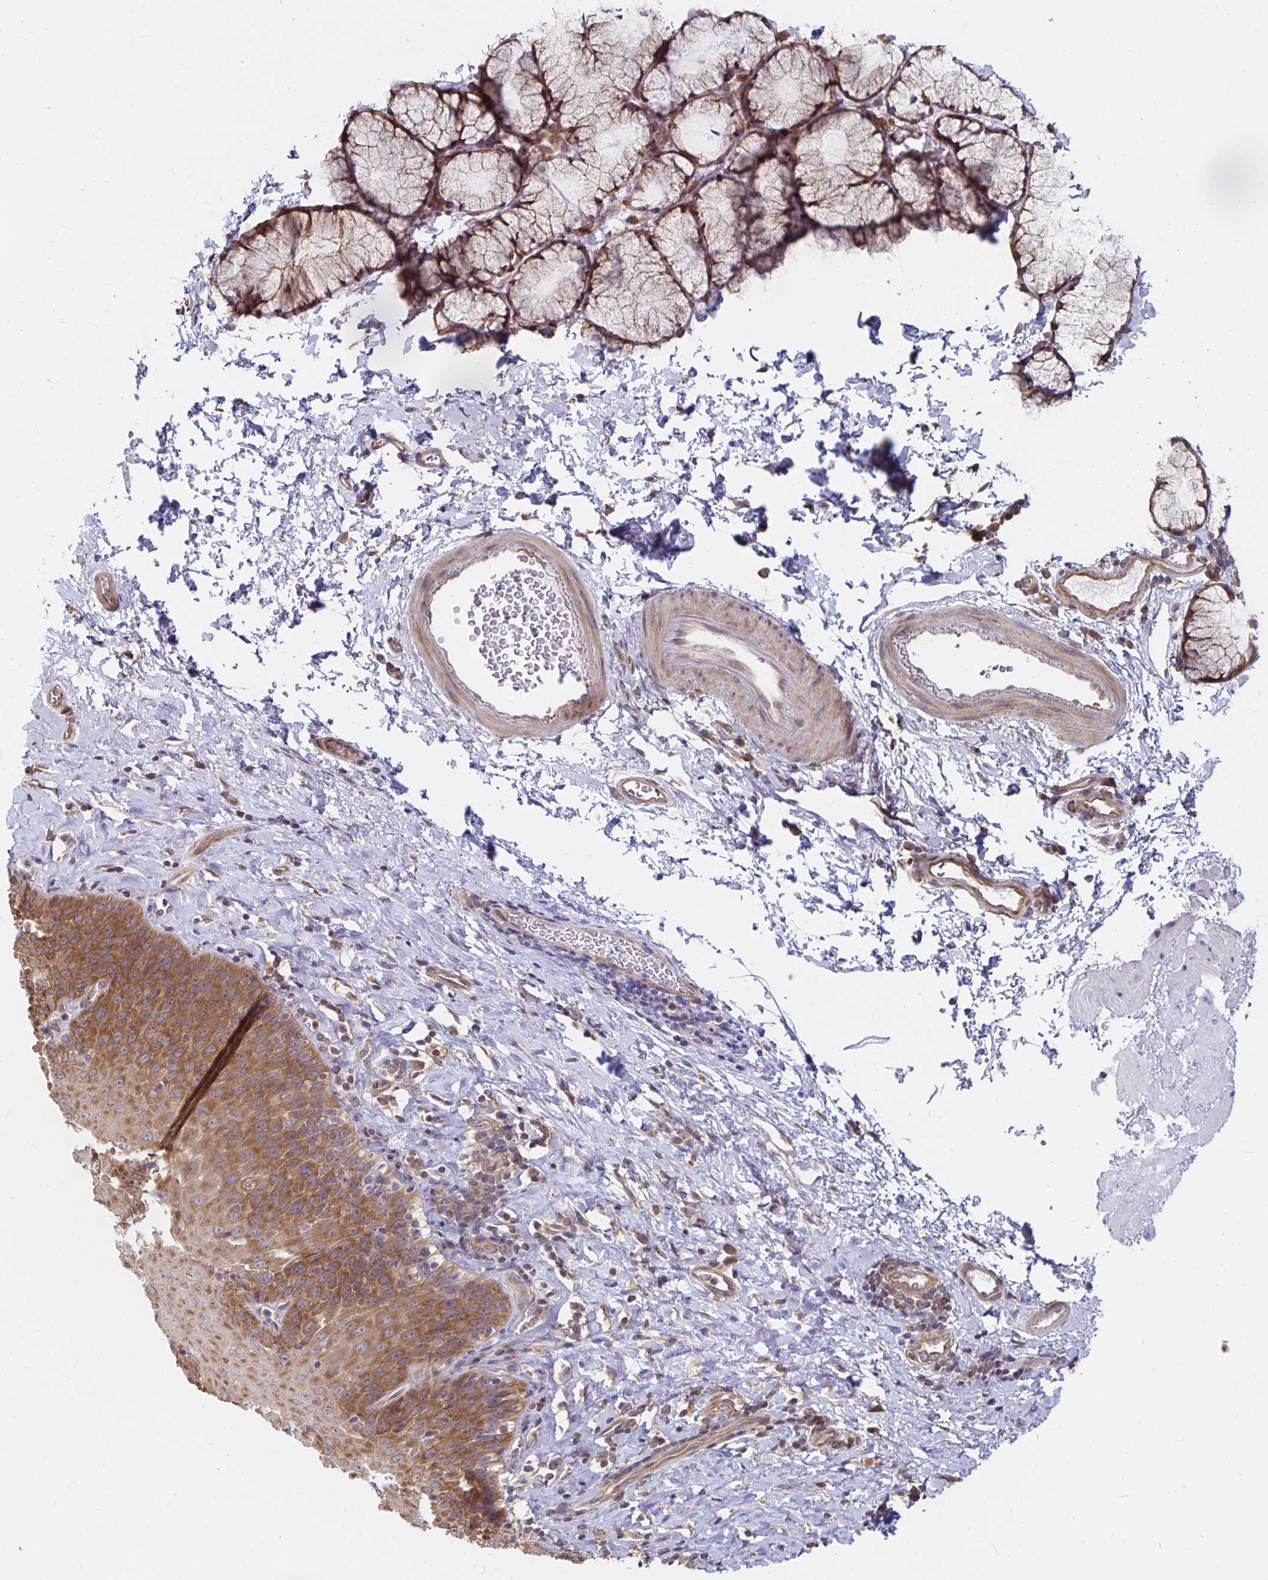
{"staining": {"intensity": "moderate", "quantity": ">75%", "location": "cytoplasmic/membranous"}, "tissue": "esophagus", "cell_type": "Squamous epithelial cells", "image_type": "normal", "snomed": [{"axis": "morphology", "description": "Normal tissue, NOS"}, {"axis": "topography", "description": "Esophagus"}], "caption": "Immunohistochemical staining of unremarkable esophagus demonstrates moderate cytoplasmic/membranous protein expression in approximately >75% of squamous epithelial cells.", "gene": "PDAP1", "patient": {"sex": "female", "age": 61}}